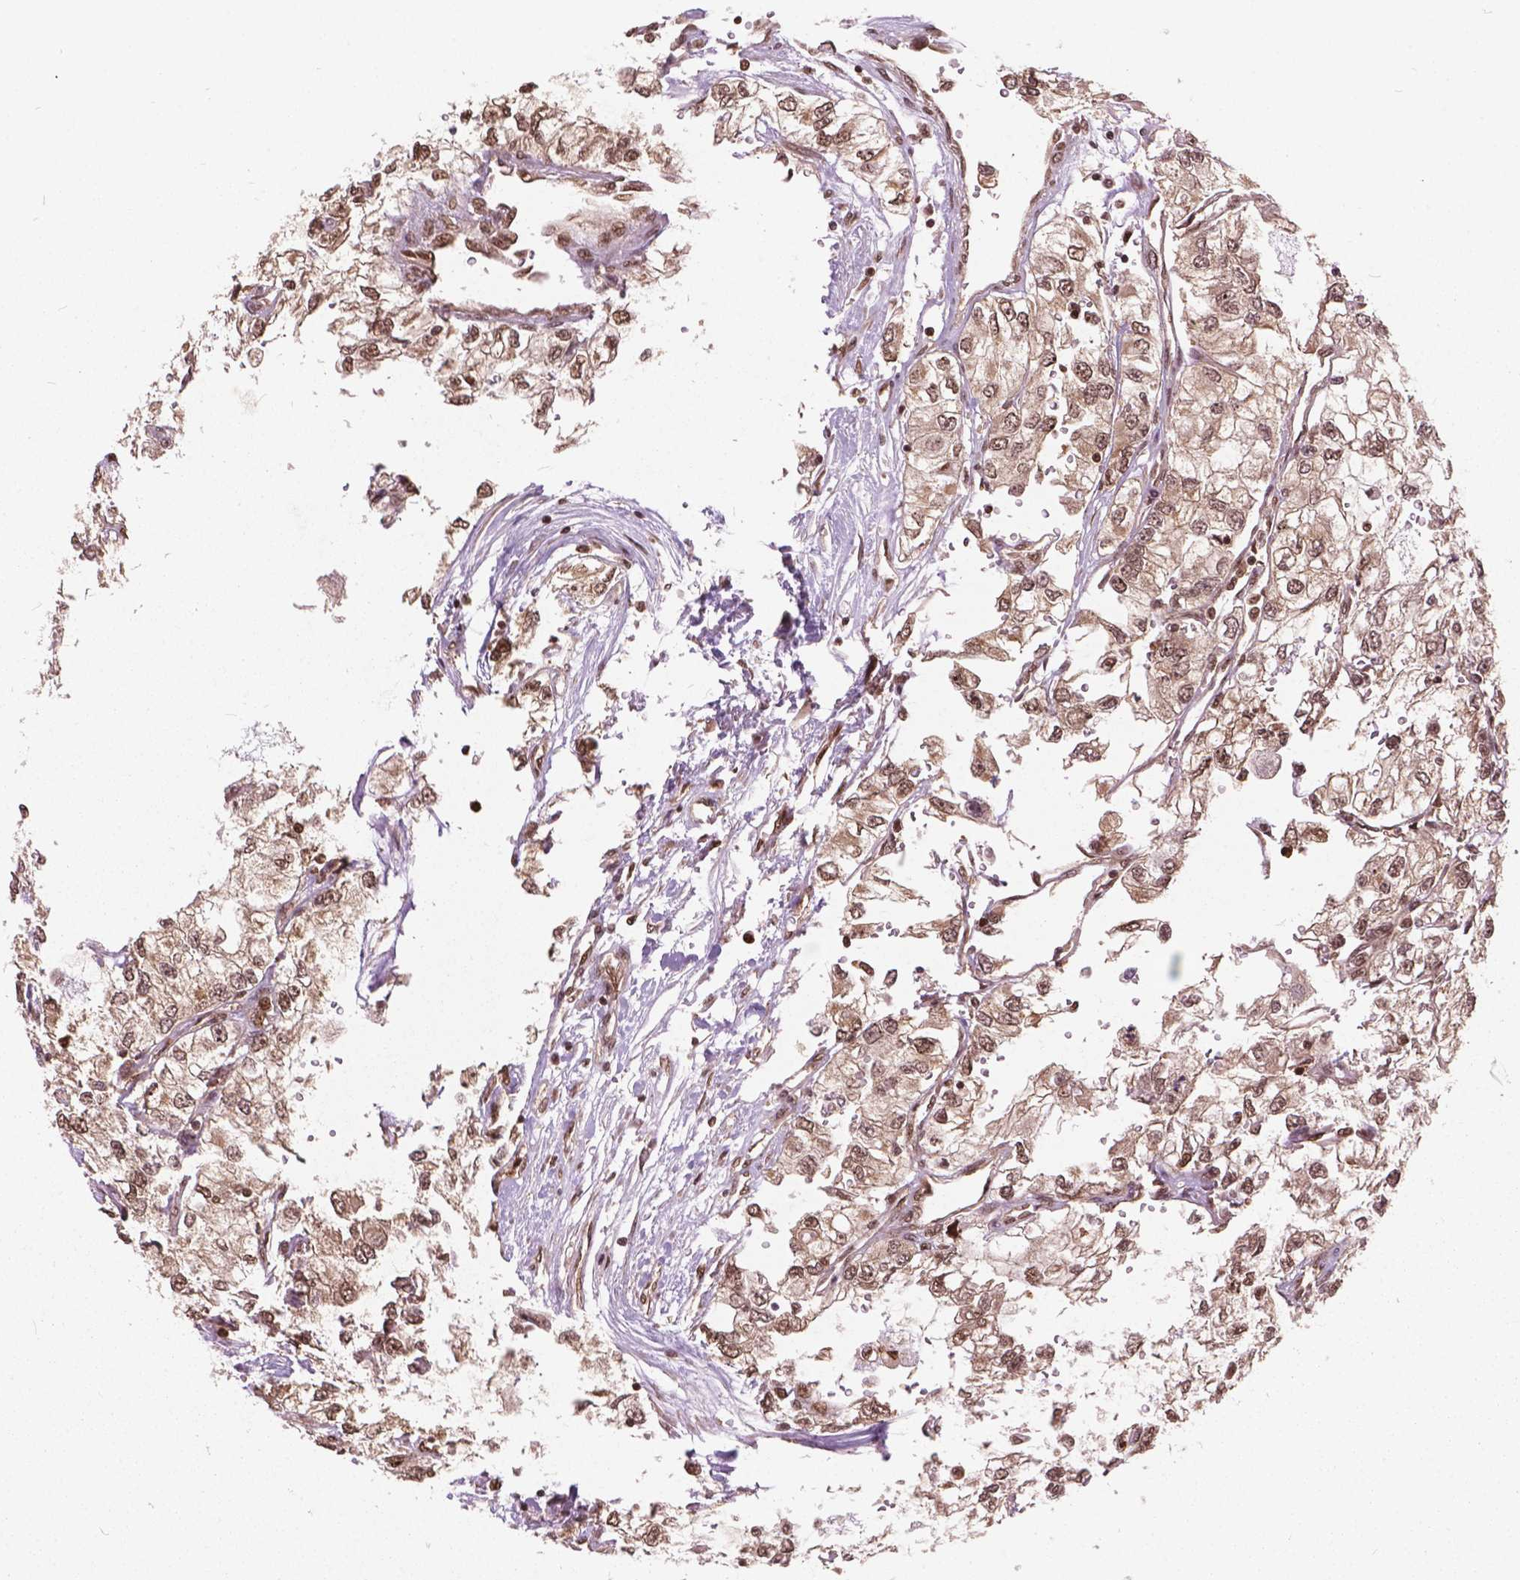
{"staining": {"intensity": "weak", "quantity": ">75%", "location": "nuclear"}, "tissue": "renal cancer", "cell_type": "Tumor cells", "image_type": "cancer", "snomed": [{"axis": "morphology", "description": "Adenocarcinoma, NOS"}, {"axis": "topography", "description": "Kidney"}], "caption": "Adenocarcinoma (renal) was stained to show a protein in brown. There is low levels of weak nuclear expression in about >75% of tumor cells.", "gene": "ANP32B", "patient": {"sex": "female", "age": 59}}